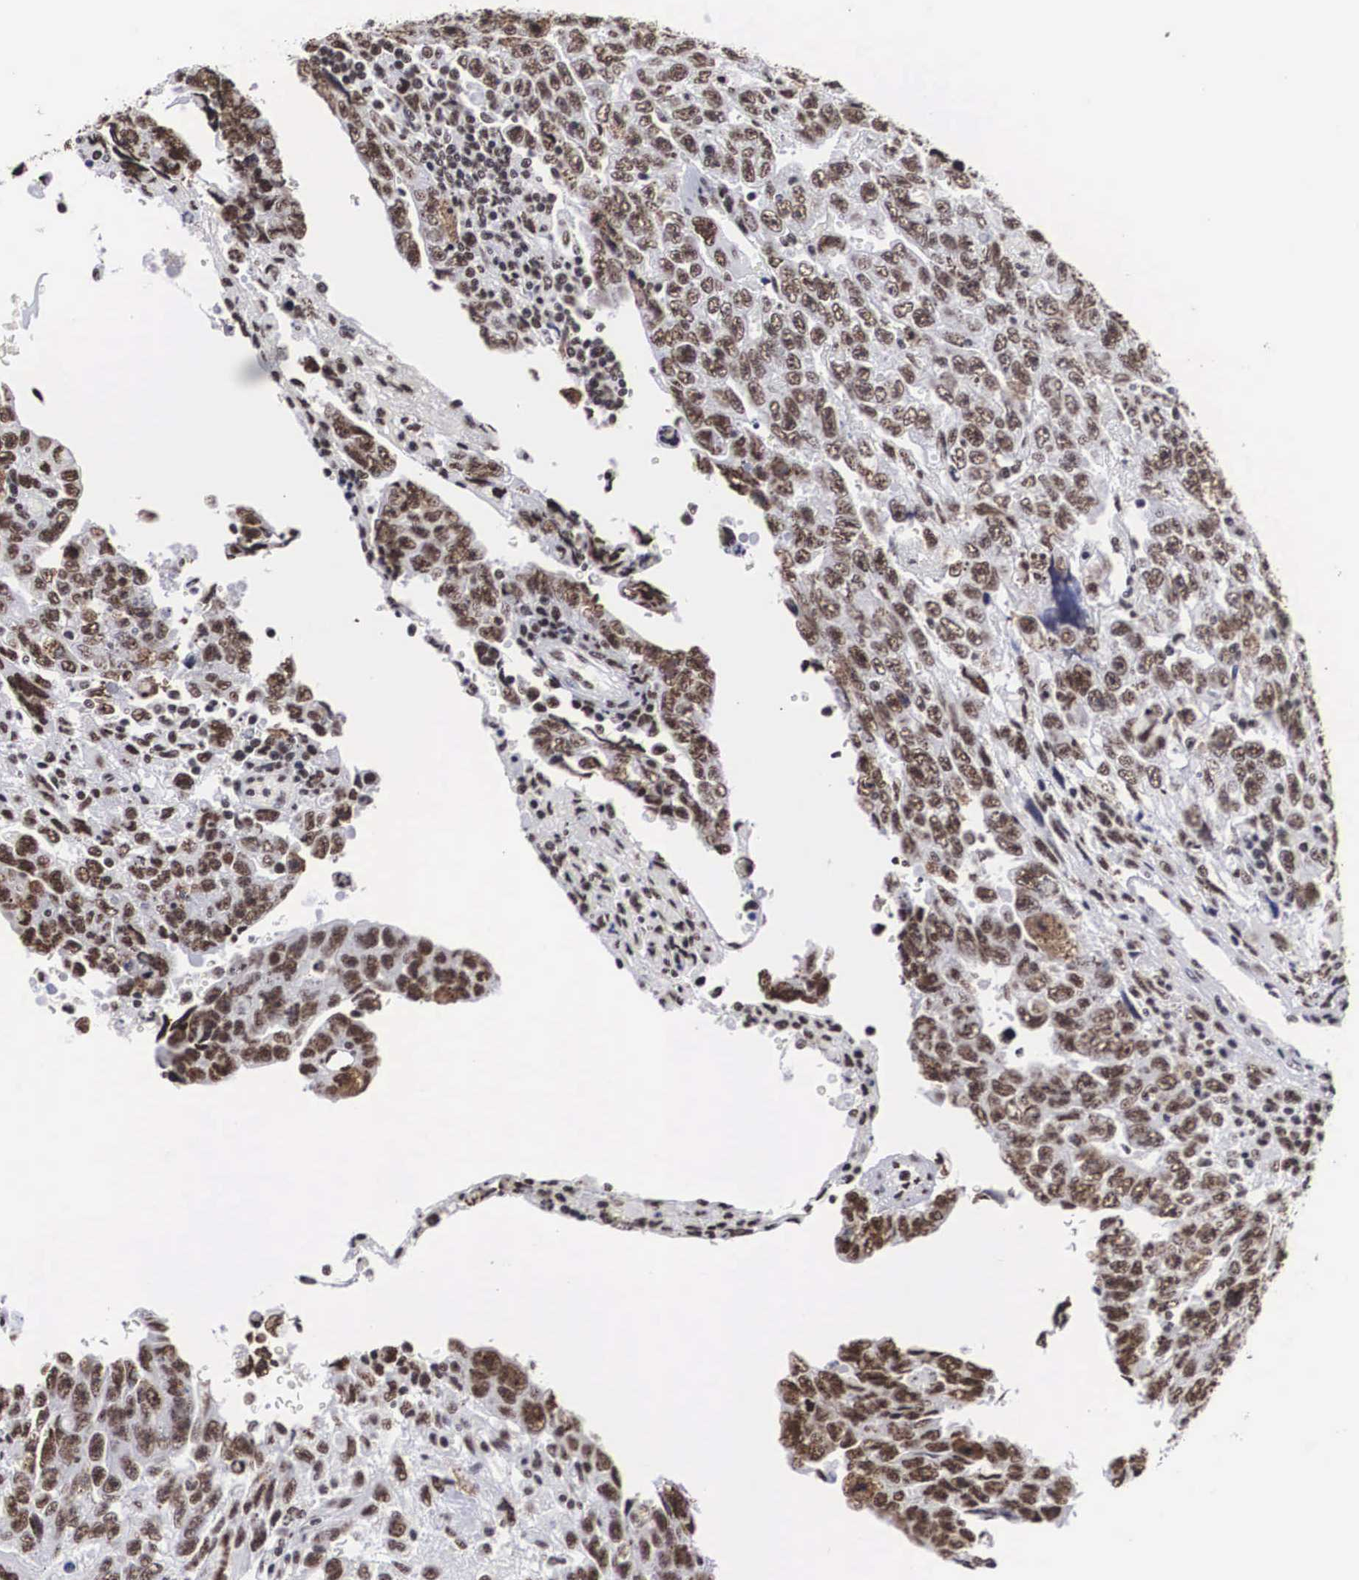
{"staining": {"intensity": "moderate", "quantity": ">75%", "location": "nuclear"}, "tissue": "testis cancer", "cell_type": "Tumor cells", "image_type": "cancer", "snomed": [{"axis": "morphology", "description": "Carcinoma, Embryonal, NOS"}, {"axis": "topography", "description": "Testis"}], "caption": "A medium amount of moderate nuclear staining is appreciated in about >75% of tumor cells in testis cancer (embryonal carcinoma) tissue.", "gene": "ACIN1", "patient": {"sex": "male", "age": 28}}